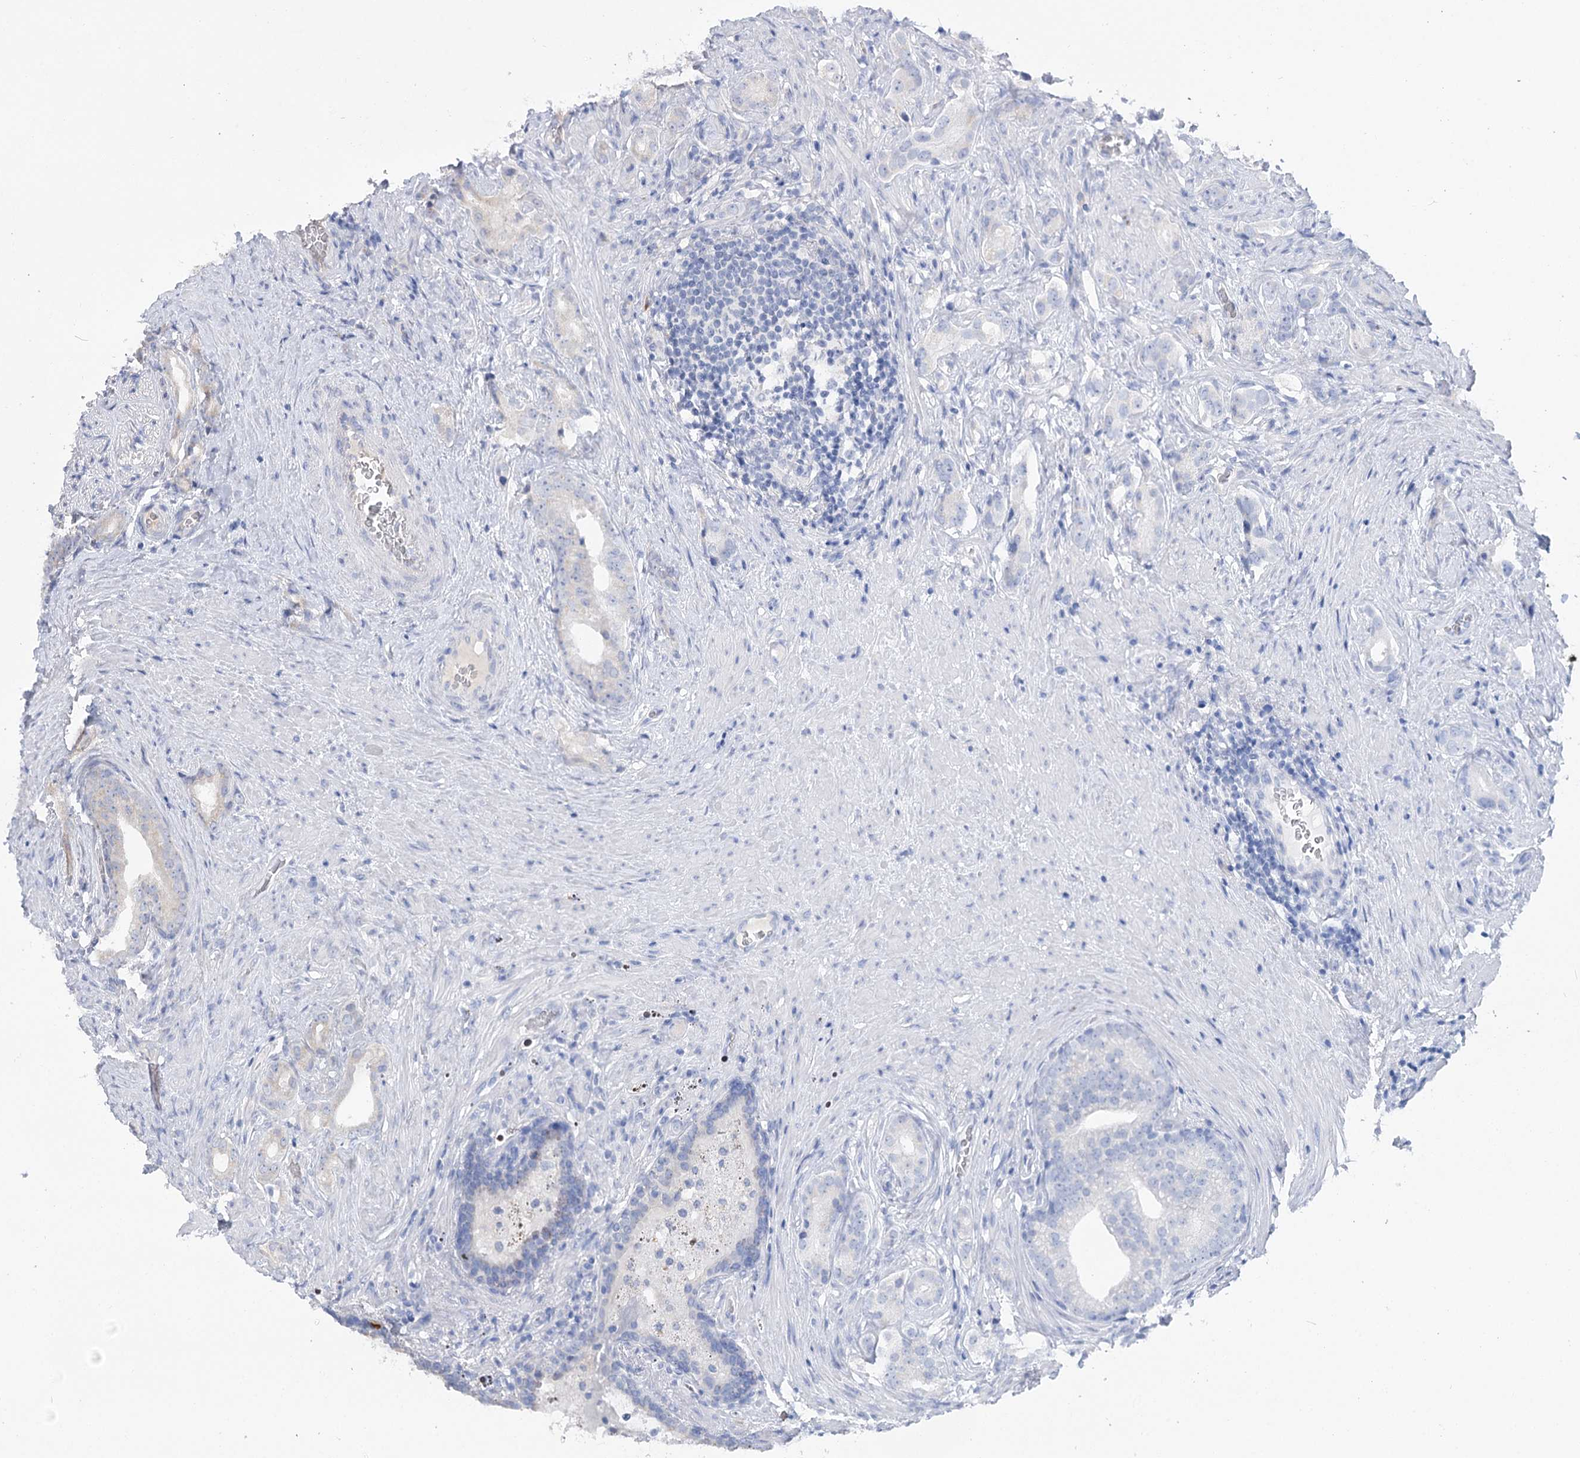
{"staining": {"intensity": "negative", "quantity": "none", "location": "none"}, "tissue": "prostate cancer", "cell_type": "Tumor cells", "image_type": "cancer", "snomed": [{"axis": "morphology", "description": "Adenocarcinoma, Low grade"}, {"axis": "topography", "description": "Prostate"}], "caption": "A histopathology image of prostate cancer stained for a protein demonstrates no brown staining in tumor cells.", "gene": "IL1RAP", "patient": {"sex": "male", "age": 71}}